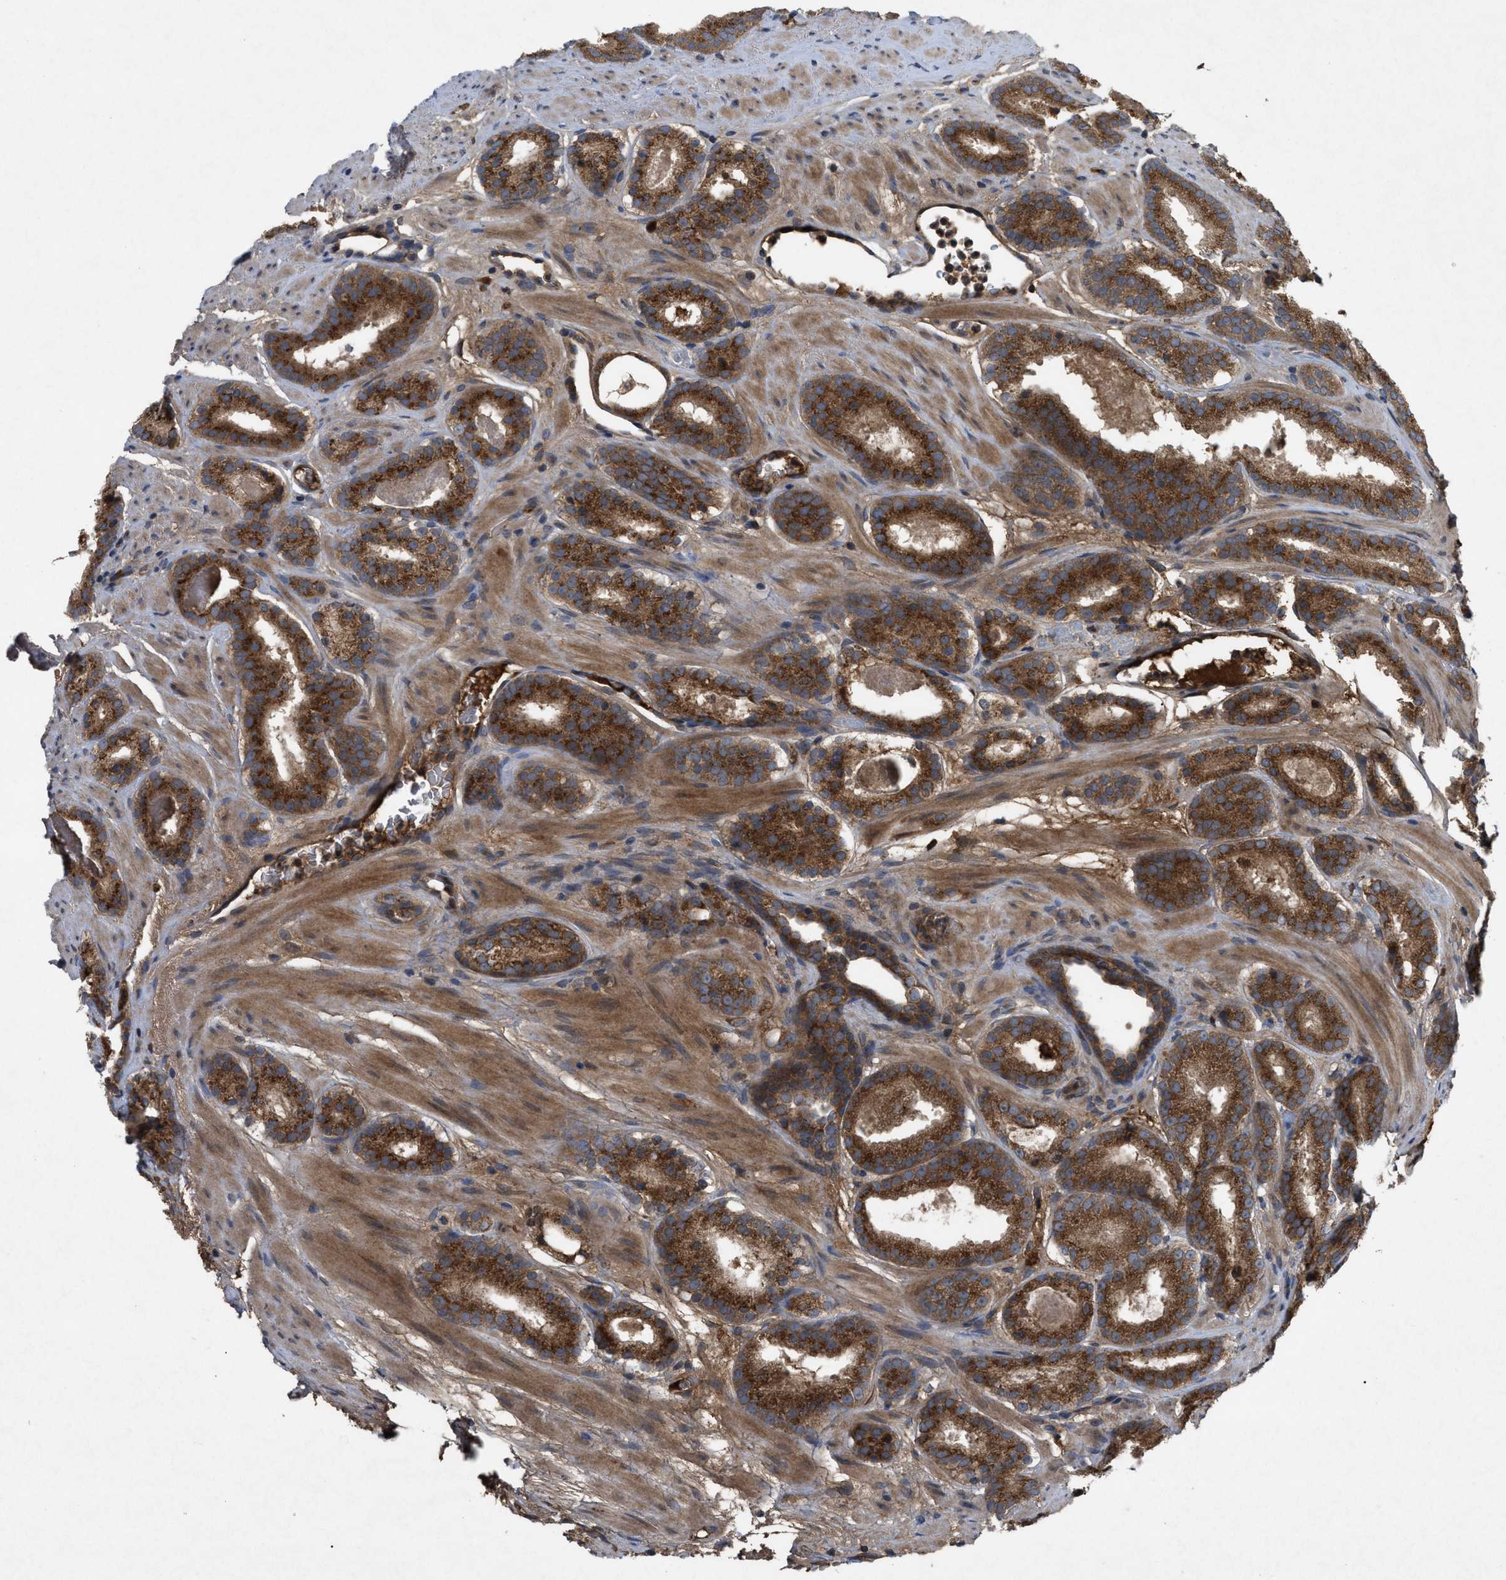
{"staining": {"intensity": "strong", "quantity": ">75%", "location": "cytoplasmic/membranous"}, "tissue": "prostate cancer", "cell_type": "Tumor cells", "image_type": "cancer", "snomed": [{"axis": "morphology", "description": "Adenocarcinoma, Low grade"}, {"axis": "topography", "description": "Prostate"}], "caption": "Prostate cancer (low-grade adenocarcinoma) stained with a protein marker shows strong staining in tumor cells.", "gene": "RAB2A", "patient": {"sex": "male", "age": 69}}